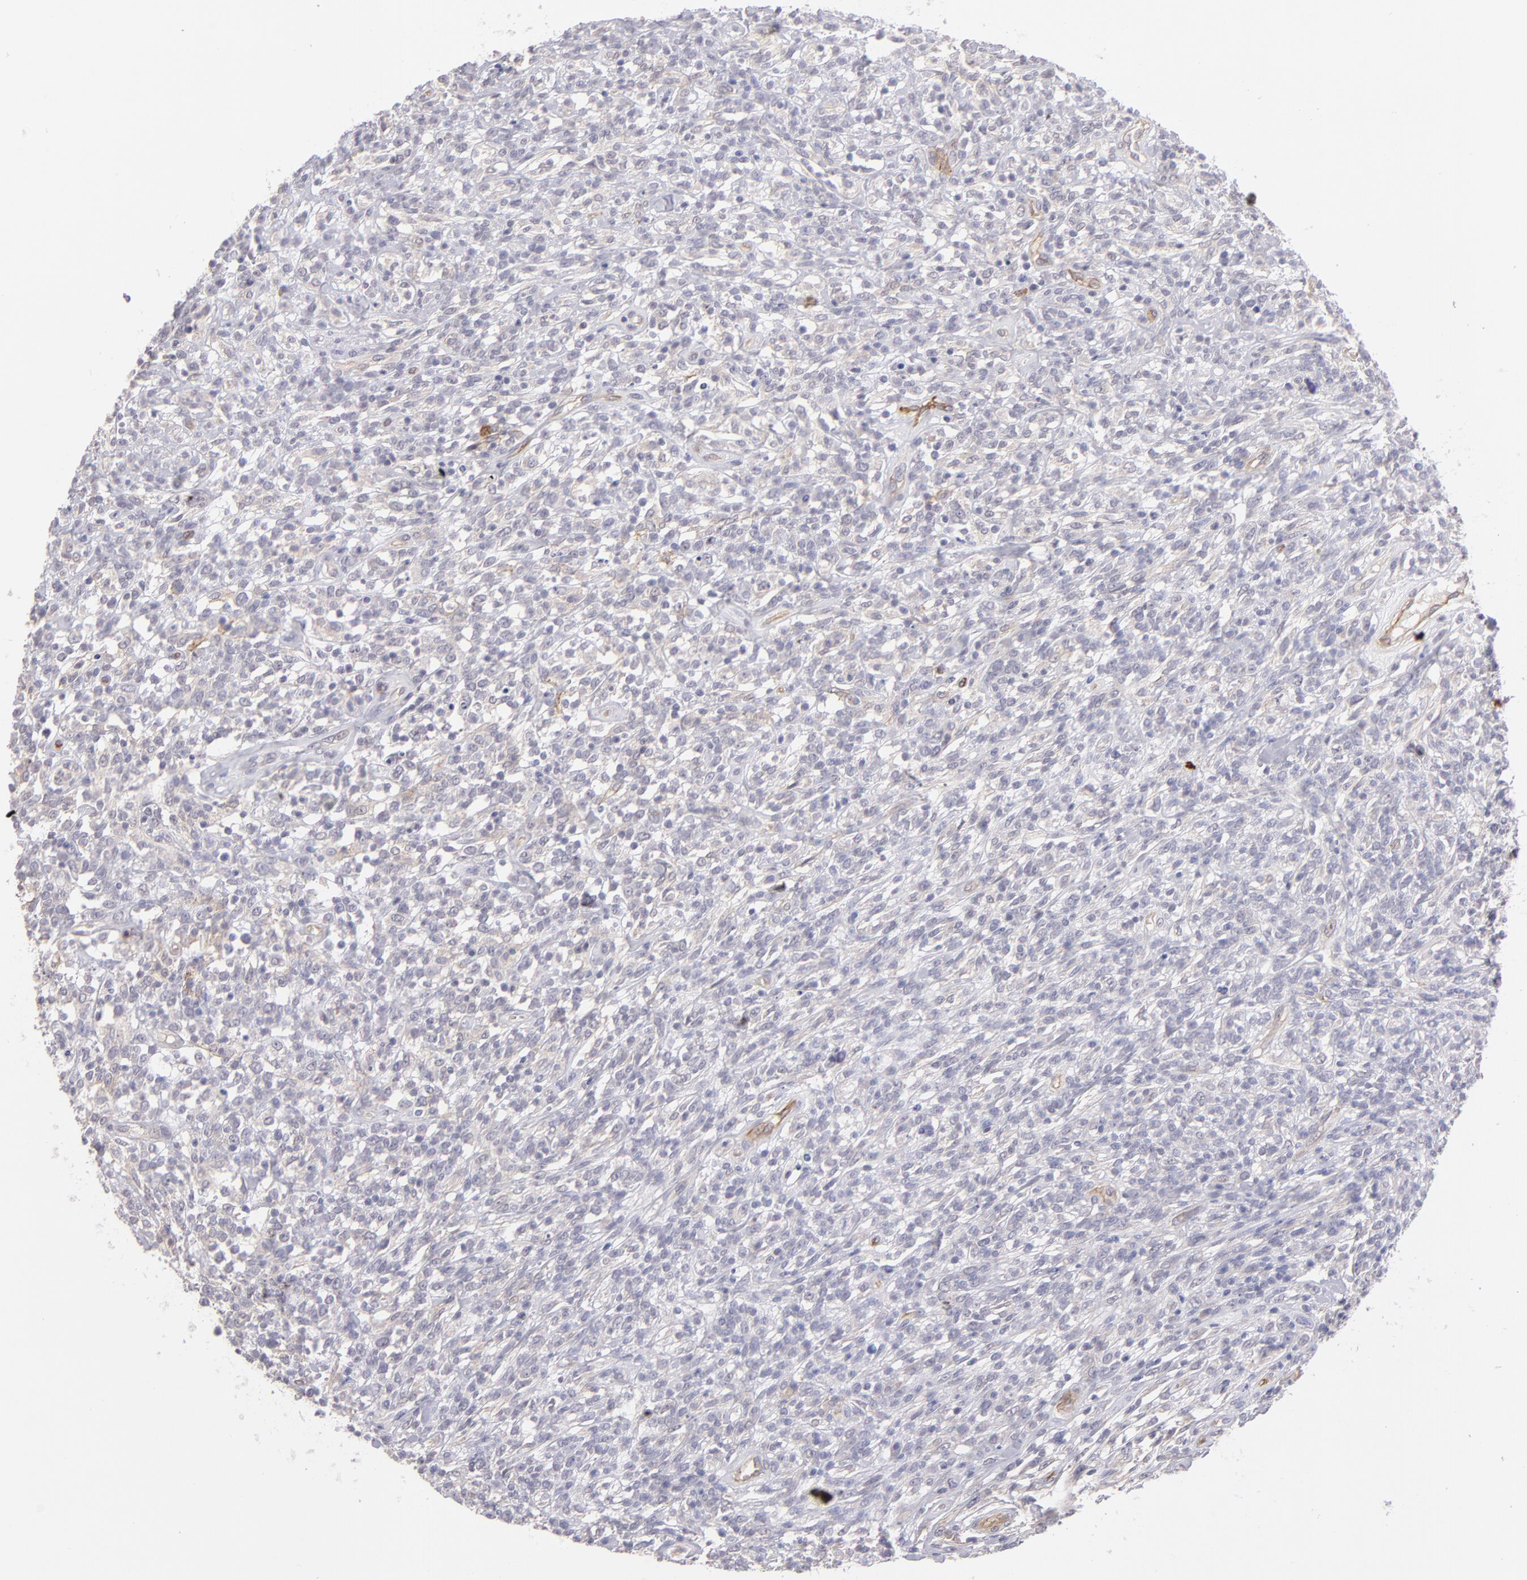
{"staining": {"intensity": "negative", "quantity": "none", "location": "none"}, "tissue": "lymphoma", "cell_type": "Tumor cells", "image_type": "cancer", "snomed": [{"axis": "morphology", "description": "Malignant lymphoma, non-Hodgkin's type, High grade"}, {"axis": "topography", "description": "Lymph node"}], "caption": "Protein analysis of lymphoma reveals no significant staining in tumor cells.", "gene": "THBD", "patient": {"sex": "female", "age": 73}}